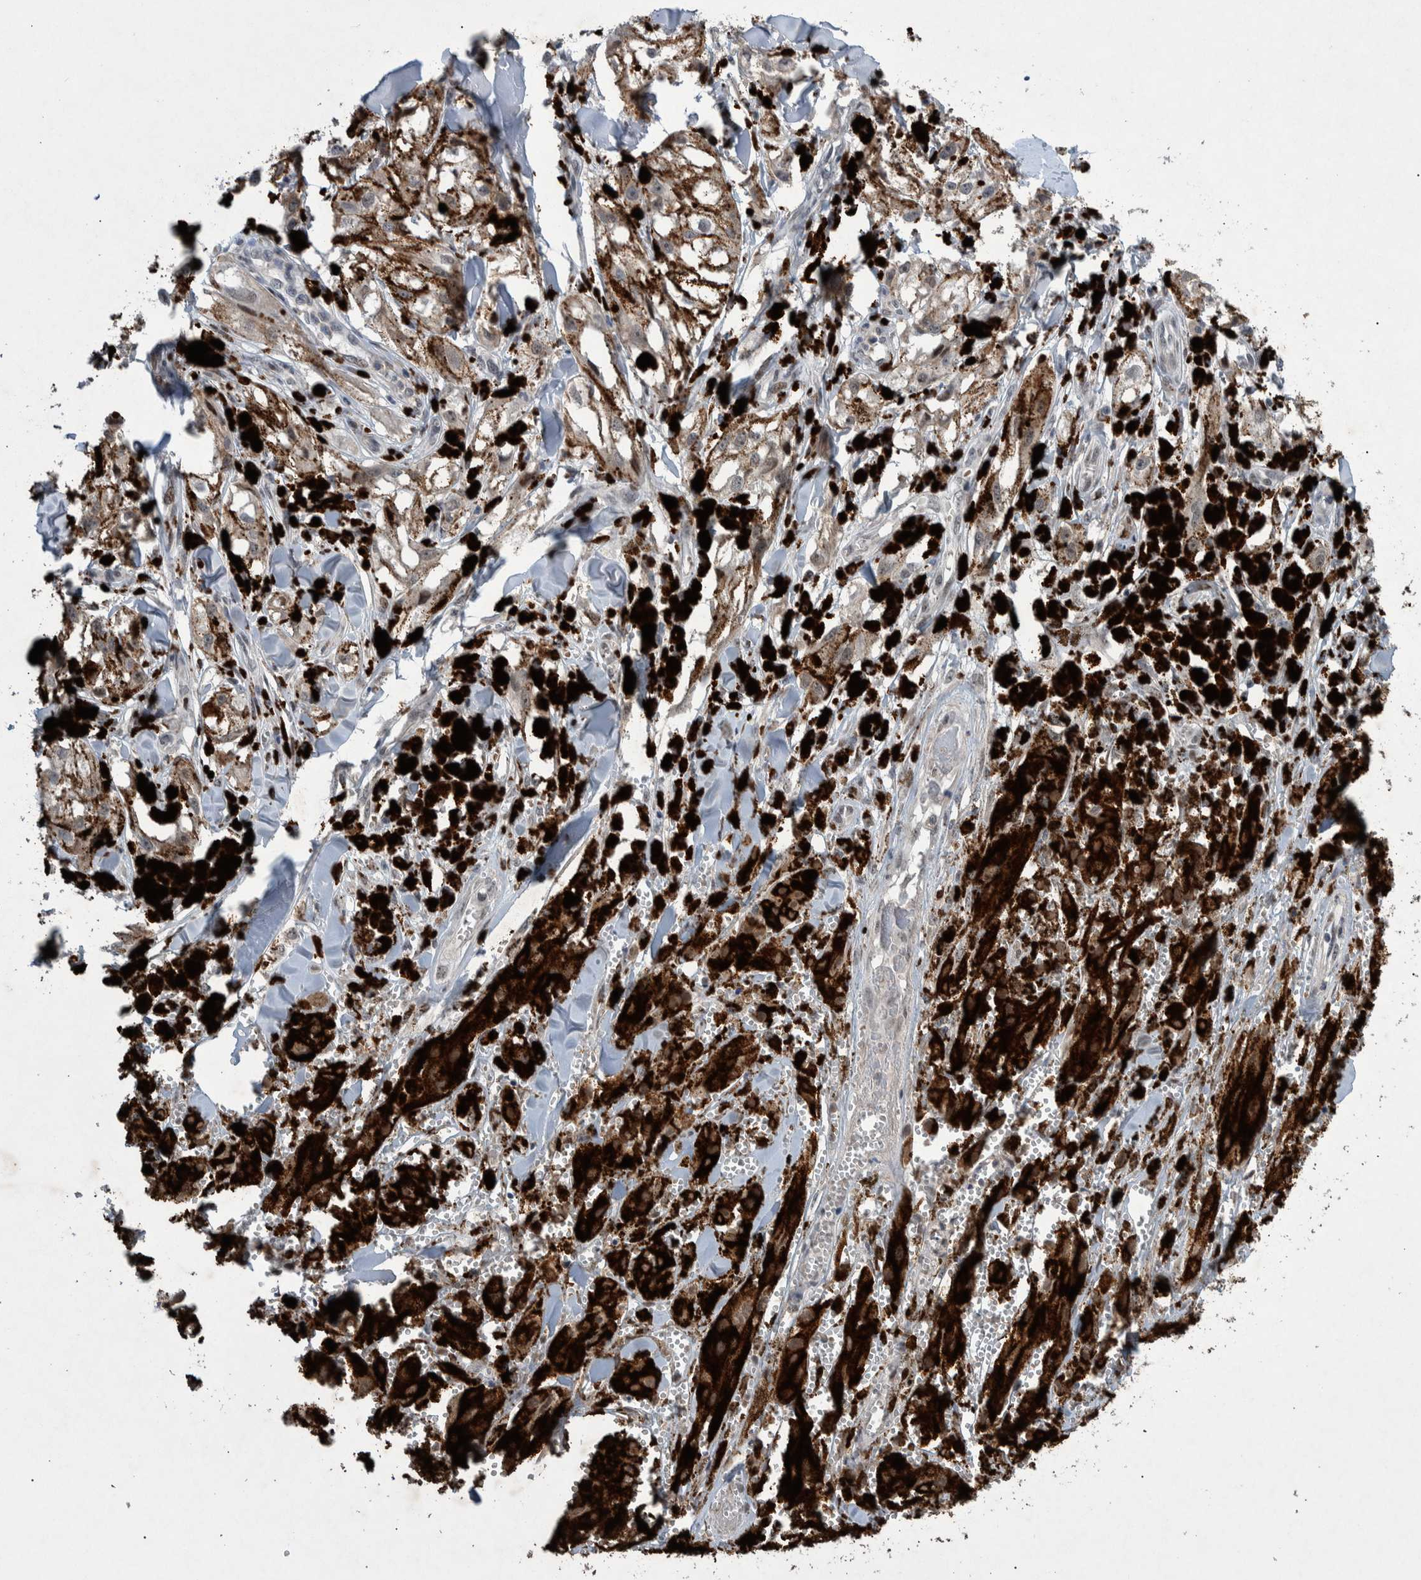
{"staining": {"intensity": "weak", "quantity": ">75%", "location": "cytoplasmic/membranous"}, "tissue": "melanoma", "cell_type": "Tumor cells", "image_type": "cancer", "snomed": [{"axis": "morphology", "description": "Malignant melanoma, NOS"}, {"axis": "topography", "description": "Skin"}], "caption": "Immunohistochemistry (IHC) of melanoma shows low levels of weak cytoplasmic/membranous positivity in approximately >75% of tumor cells.", "gene": "ESRP1", "patient": {"sex": "male", "age": 88}}